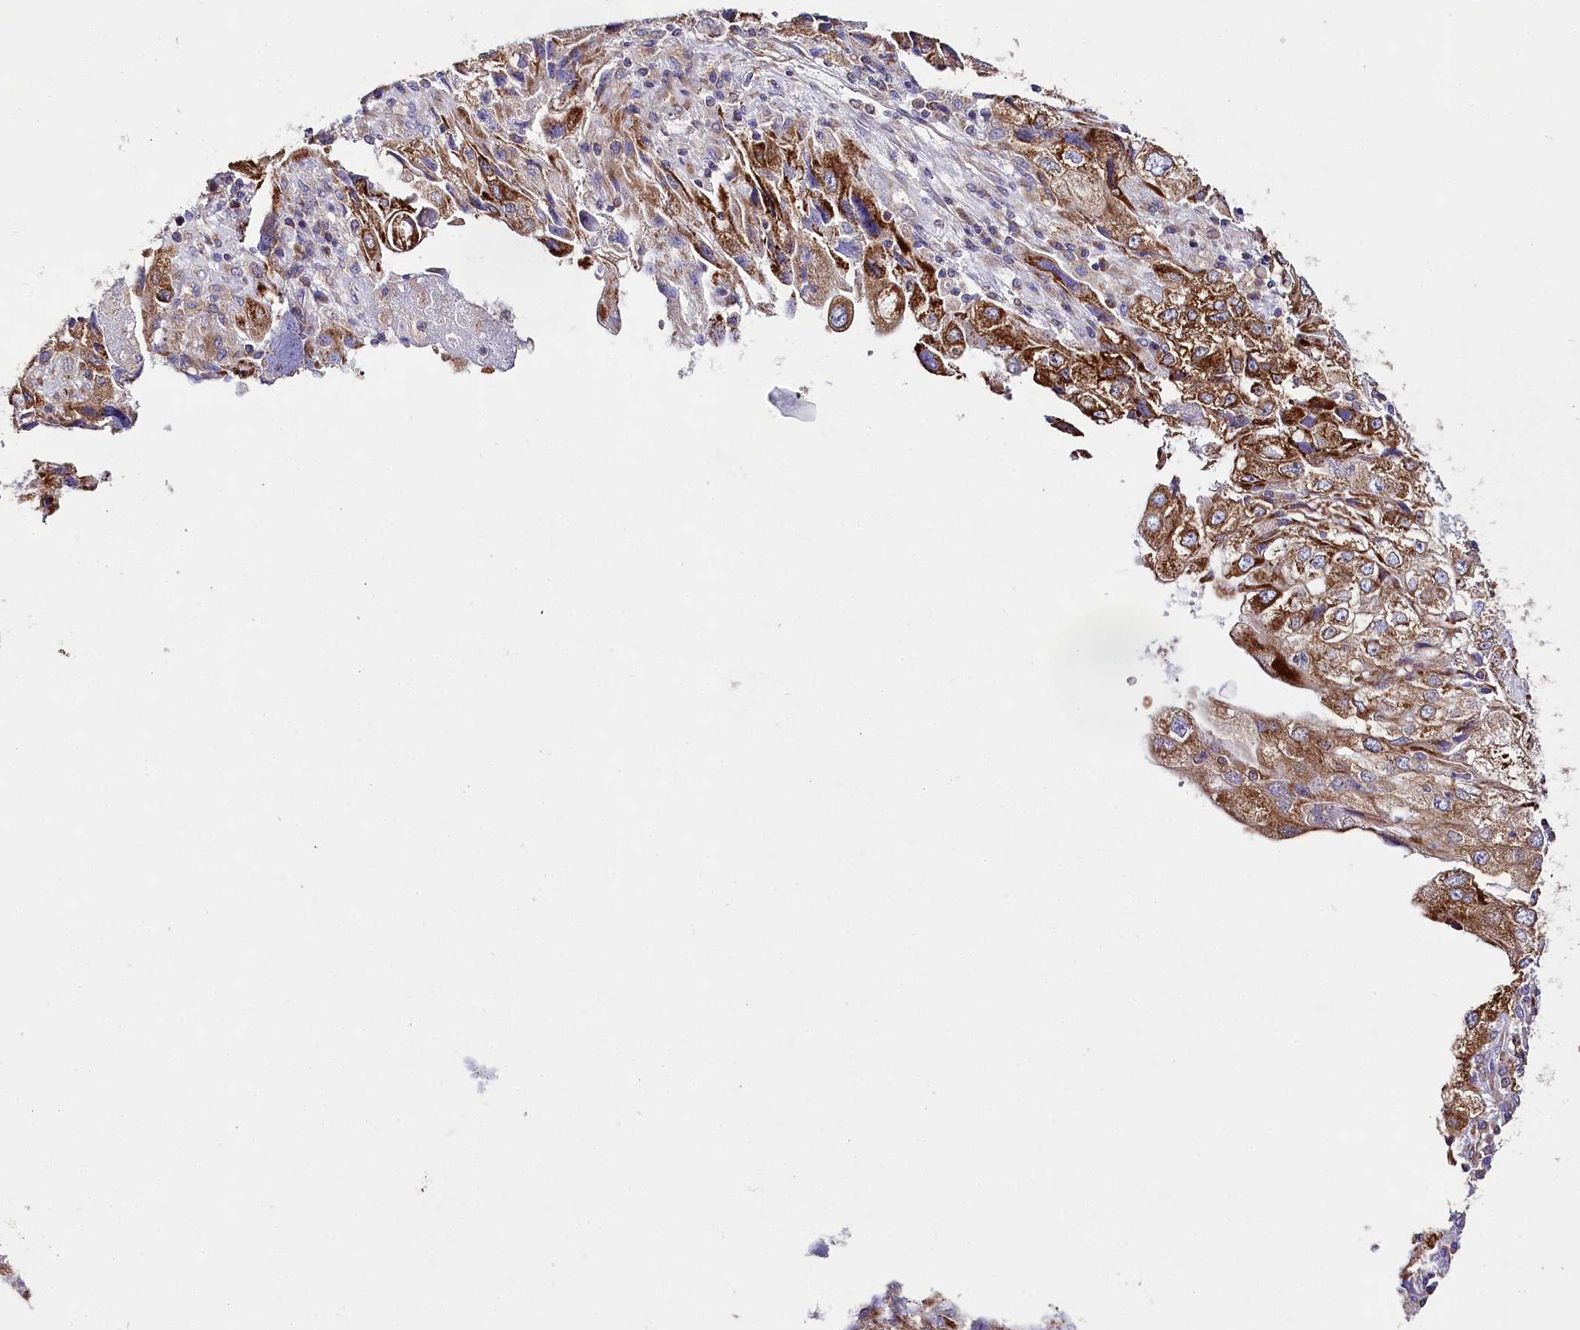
{"staining": {"intensity": "moderate", "quantity": ">75%", "location": "cytoplasmic/membranous"}, "tissue": "endometrial cancer", "cell_type": "Tumor cells", "image_type": "cancer", "snomed": [{"axis": "morphology", "description": "Adenocarcinoma, NOS"}, {"axis": "topography", "description": "Endometrium"}], "caption": "Moderate cytoplasmic/membranous staining for a protein is appreciated in approximately >75% of tumor cells of adenocarcinoma (endometrial) using IHC.", "gene": "THUMPD3", "patient": {"sex": "female", "age": 49}}